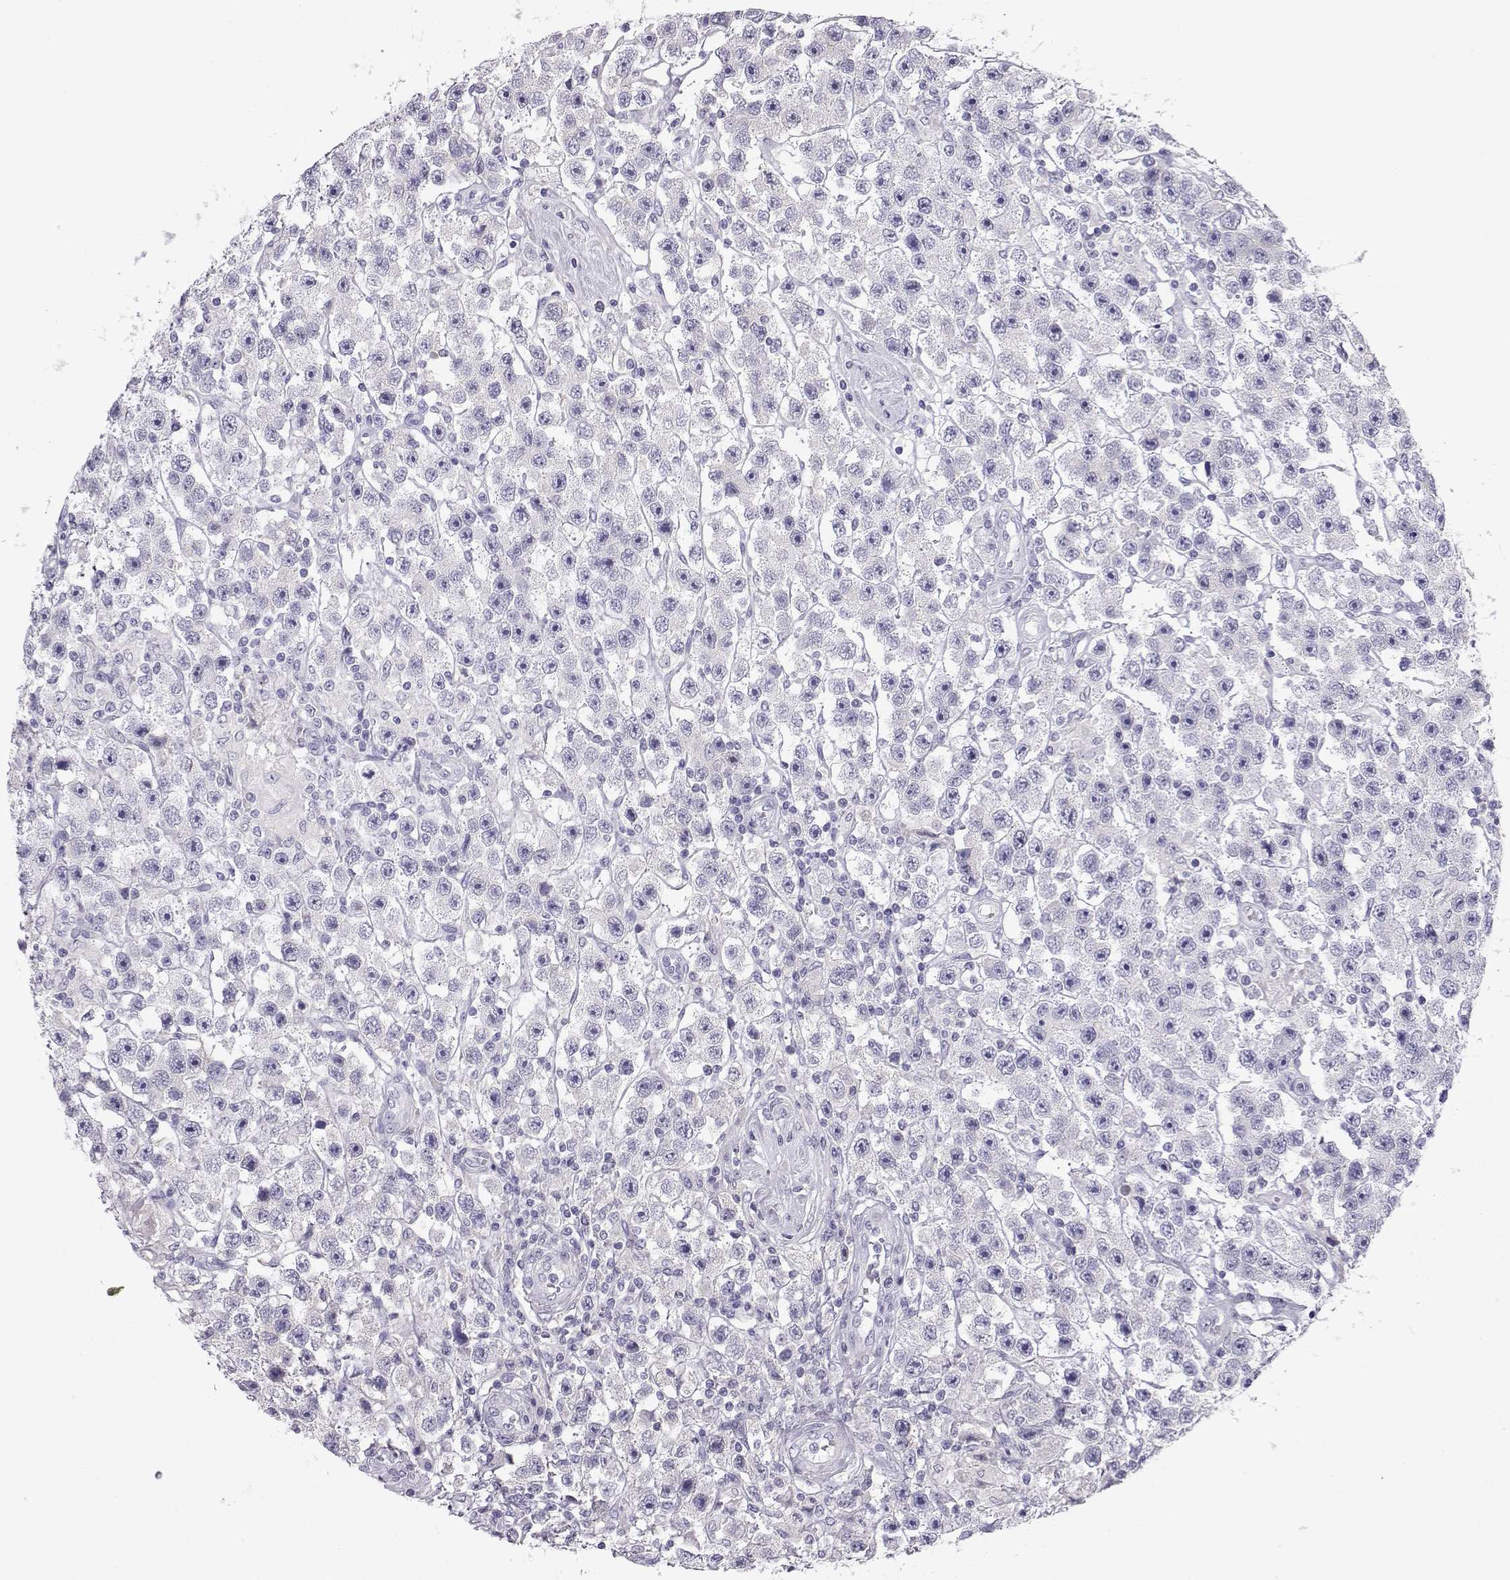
{"staining": {"intensity": "negative", "quantity": "none", "location": "none"}, "tissue": "testis cancer", "cell_type": "Tumor cells", "image_type": "cancer", "snomed": [{"axis": "morphology", "description": "Seminoma, NOS"}, {"axis": "topography", "description": "Testis"}], "caption": "Image shows no significant protein positivity in tumor cells of testis cancer (seminoma).", "gene": "GPR26", "patient": {"sex": "male", "age": 45}}